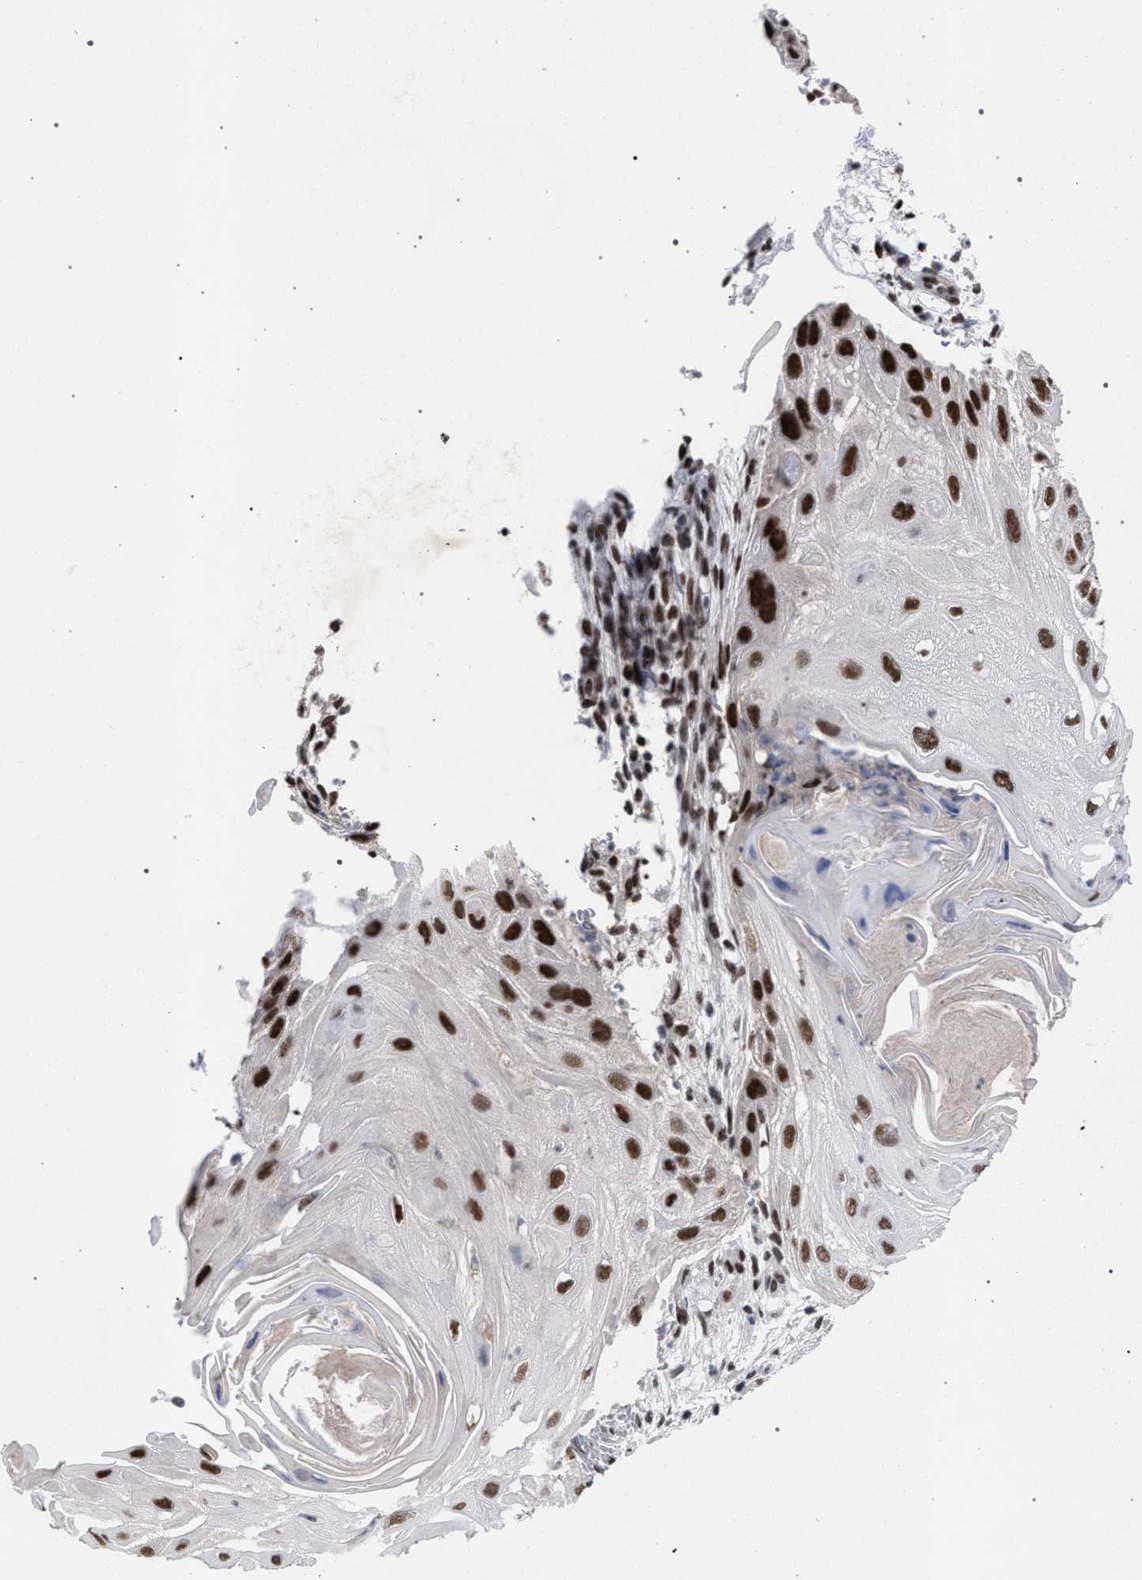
{"staining": {"intensity": "strong", "quantity": ">75%", "location": "nuclear"}, "tissue": "skin cancer", "cell_type": "Tumor cells", "image_type": "cancer", "snomed": [{"axis": "morphology", "description": "Squamous cell carcinoma, NOS"}, {"axis": "topography", "description": "Skin"}], "caption": "About >75% of tumor cells in squamous cell carcinoma (skin) exhibit strong nuclear protein expression as visualized by brown immunohistochemical staining.", "gene": "SCAF4", "patient": {"sex": "female", "age": 77}}